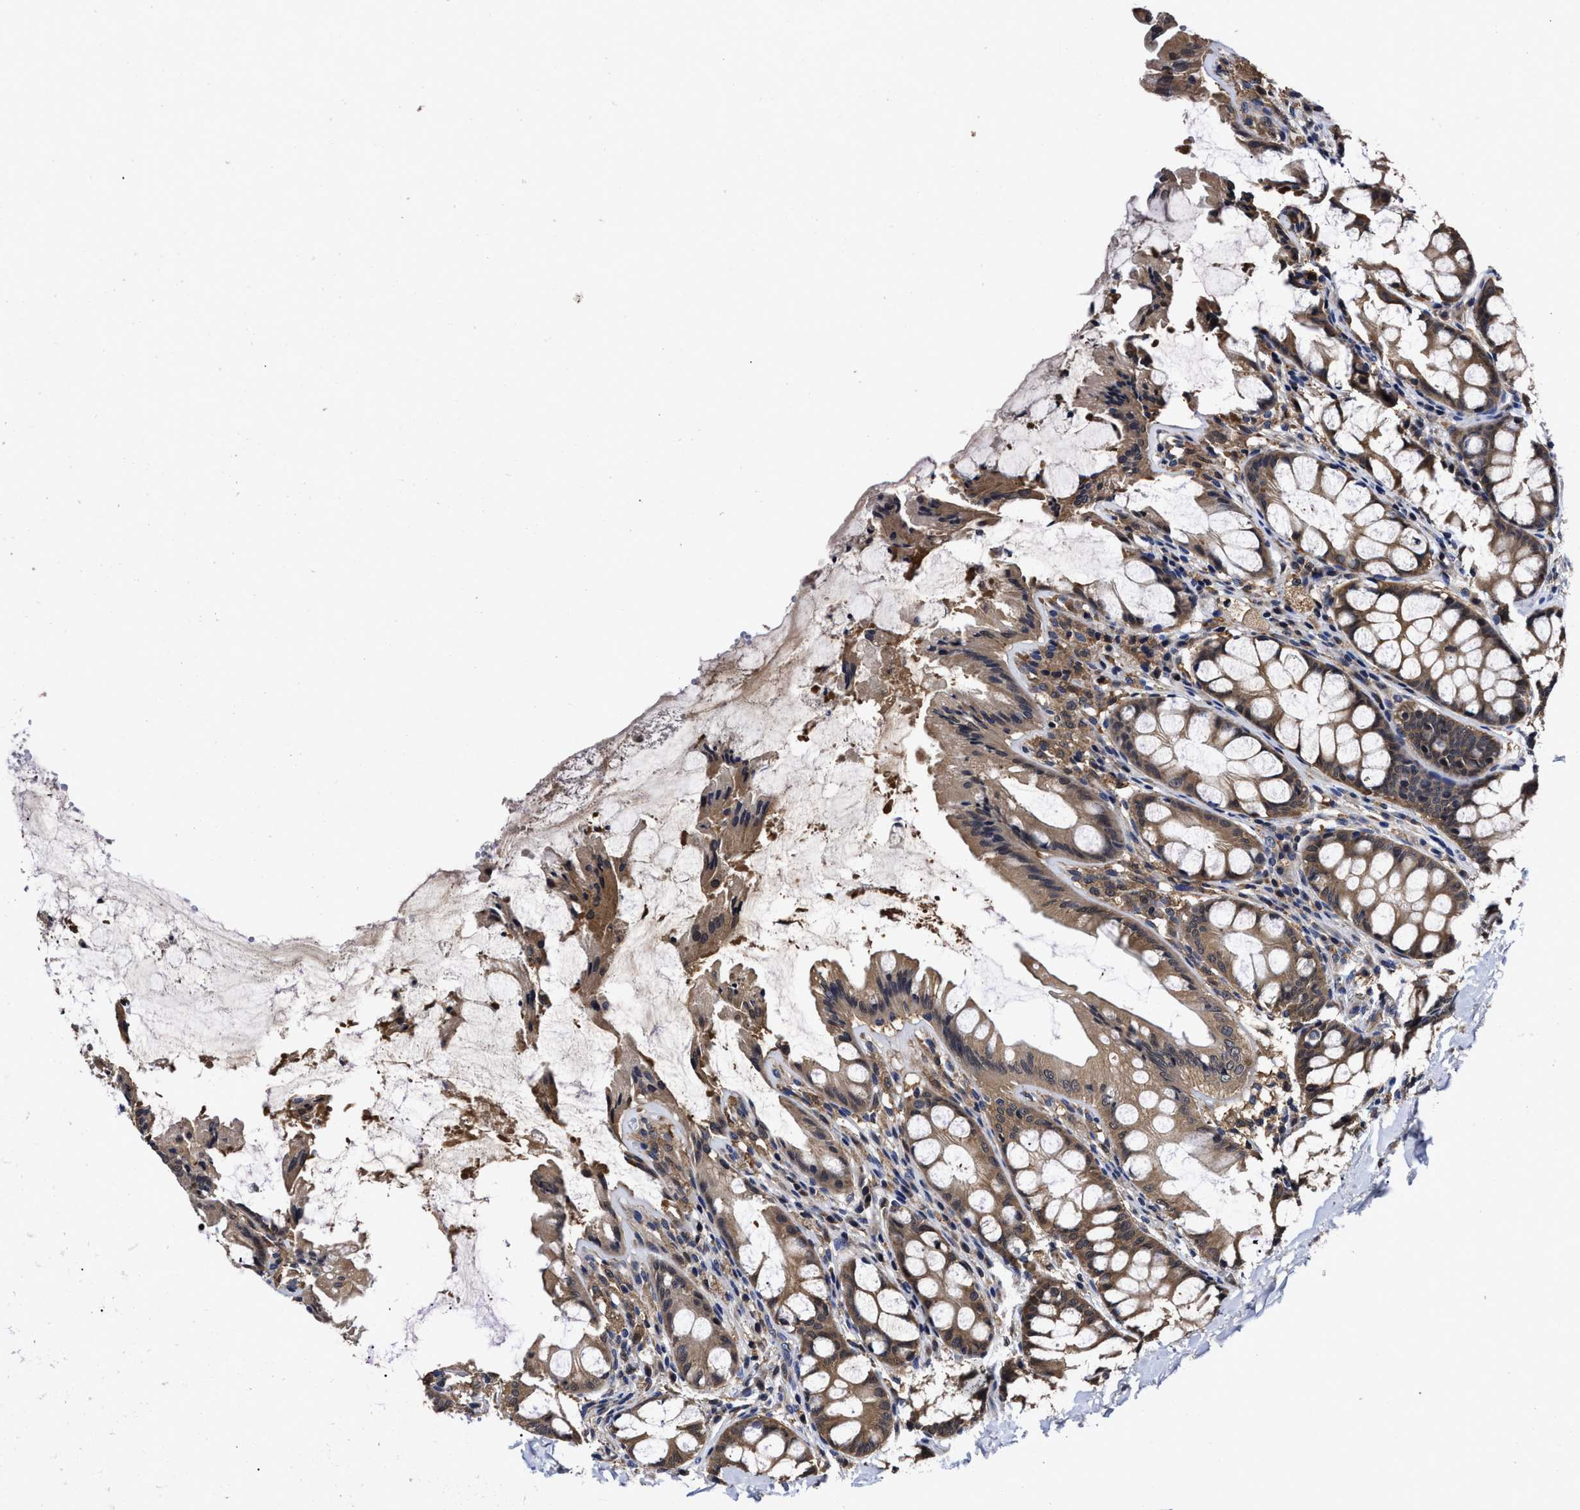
{"staining": {"intensity": "negative", "quantity": "none", "location": "none"}, "tissue": "colon", "cell_type": "Endothelial cells", "image_type": "normal", "snomed": [{"axis": "morphology", "description": "Normal tissue, NOS"}, {"axis": "topography", "description": "Colon"}], "caption": "An IHC histopathology image of benign colon is shown. There is no staining in endothelial cells of colon. Nuclei are stained in blue.", "gene": "SOCS5", "patient": {"sex": "male", "age": 47}}